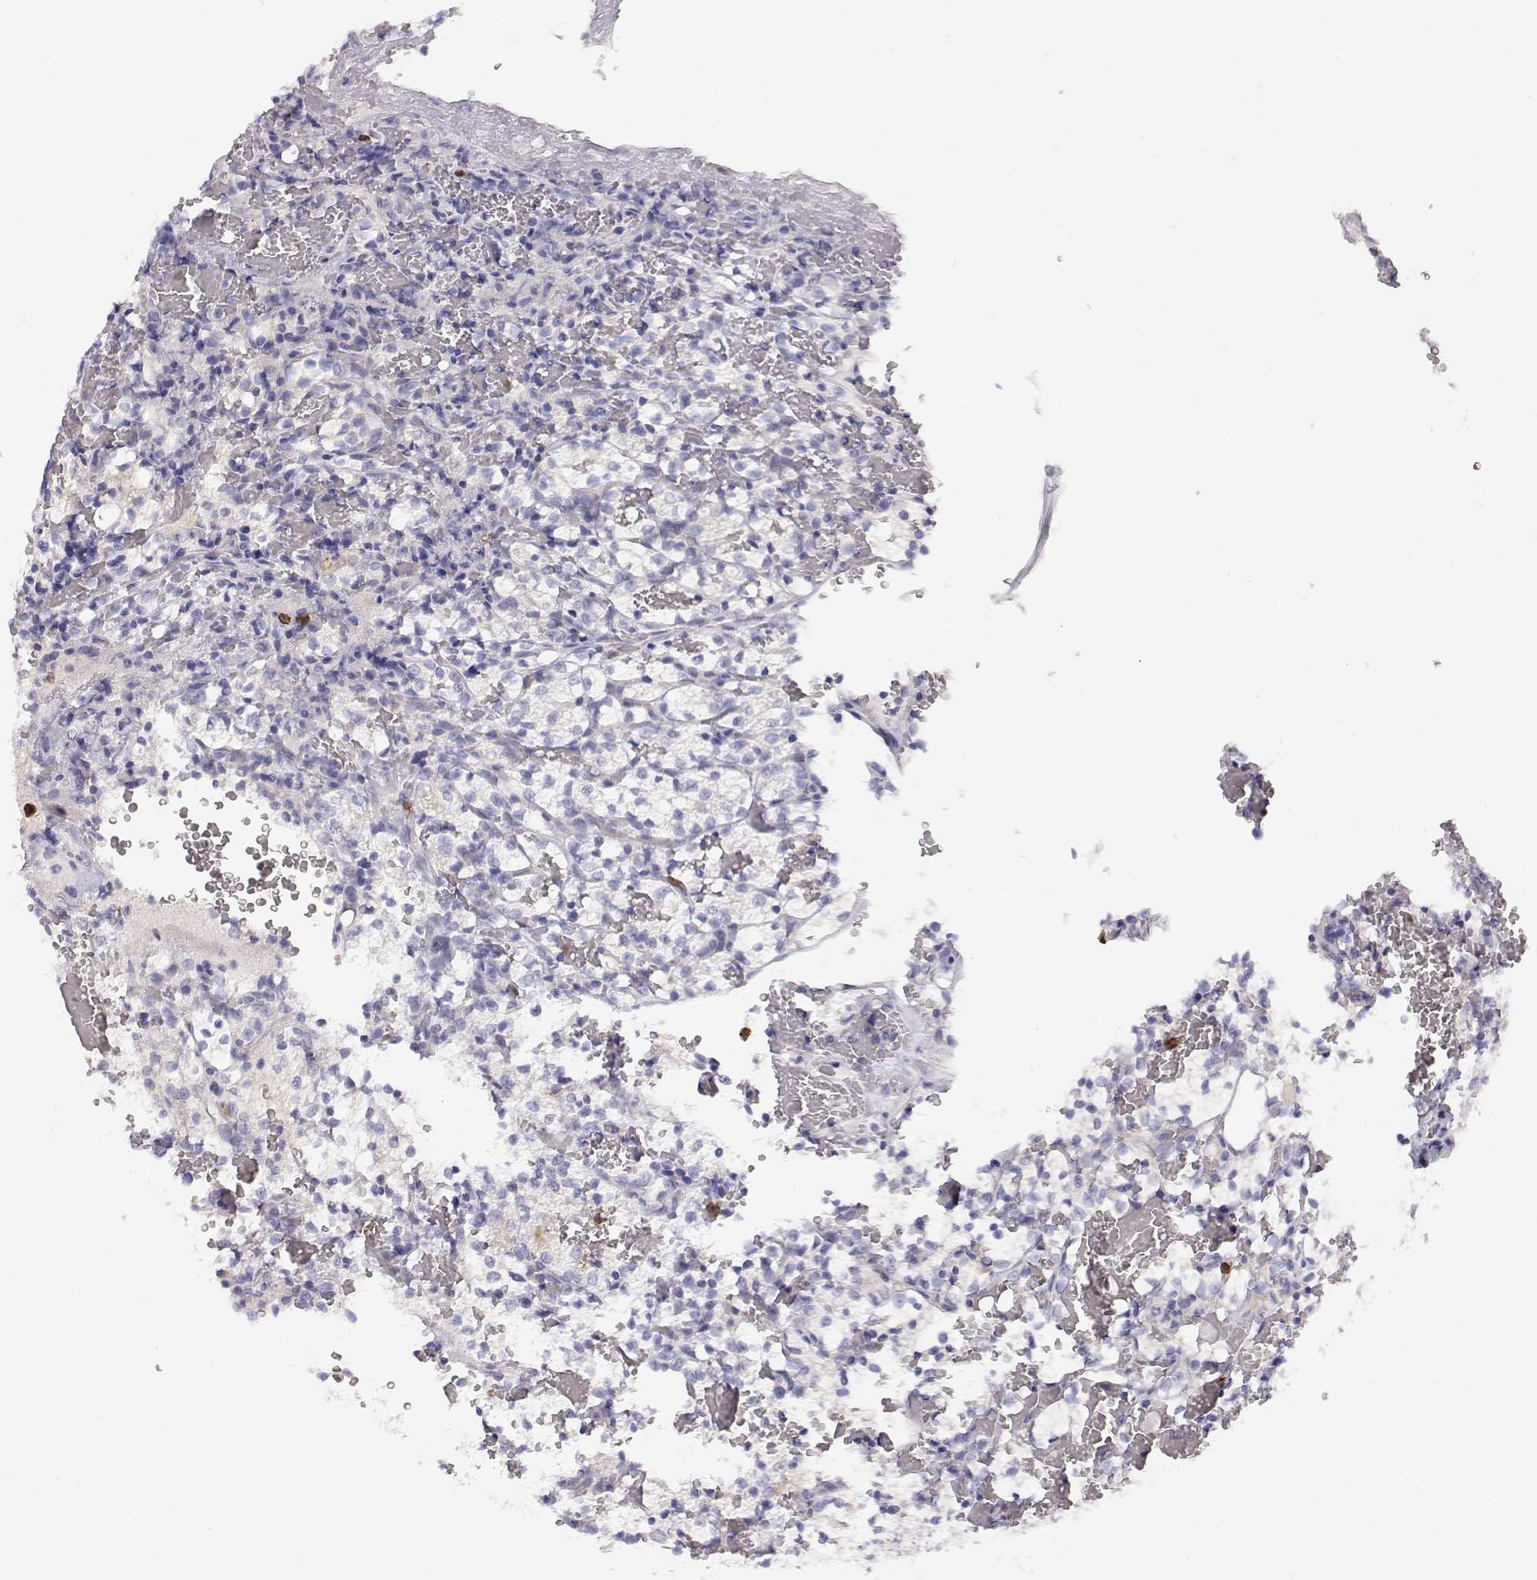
{"staining": {"intensity": "negative", "quantity": "none", "location": "none"}, "tissue": "renal cancer", "cell_type": "Tumor cells", "image_type": "cancer", "snomed": [{"axis": "morphology", "description": "Adenocarcinoma, NOS"}, {"axis": "topography", "description": "Kidney"}], "caption": "This is an IHC histopathology image of renal adenocarcinoma. There is no staining in tumor cells.", "gene": "CDHR1", "patient": {"sex": "female", "age": 69}}